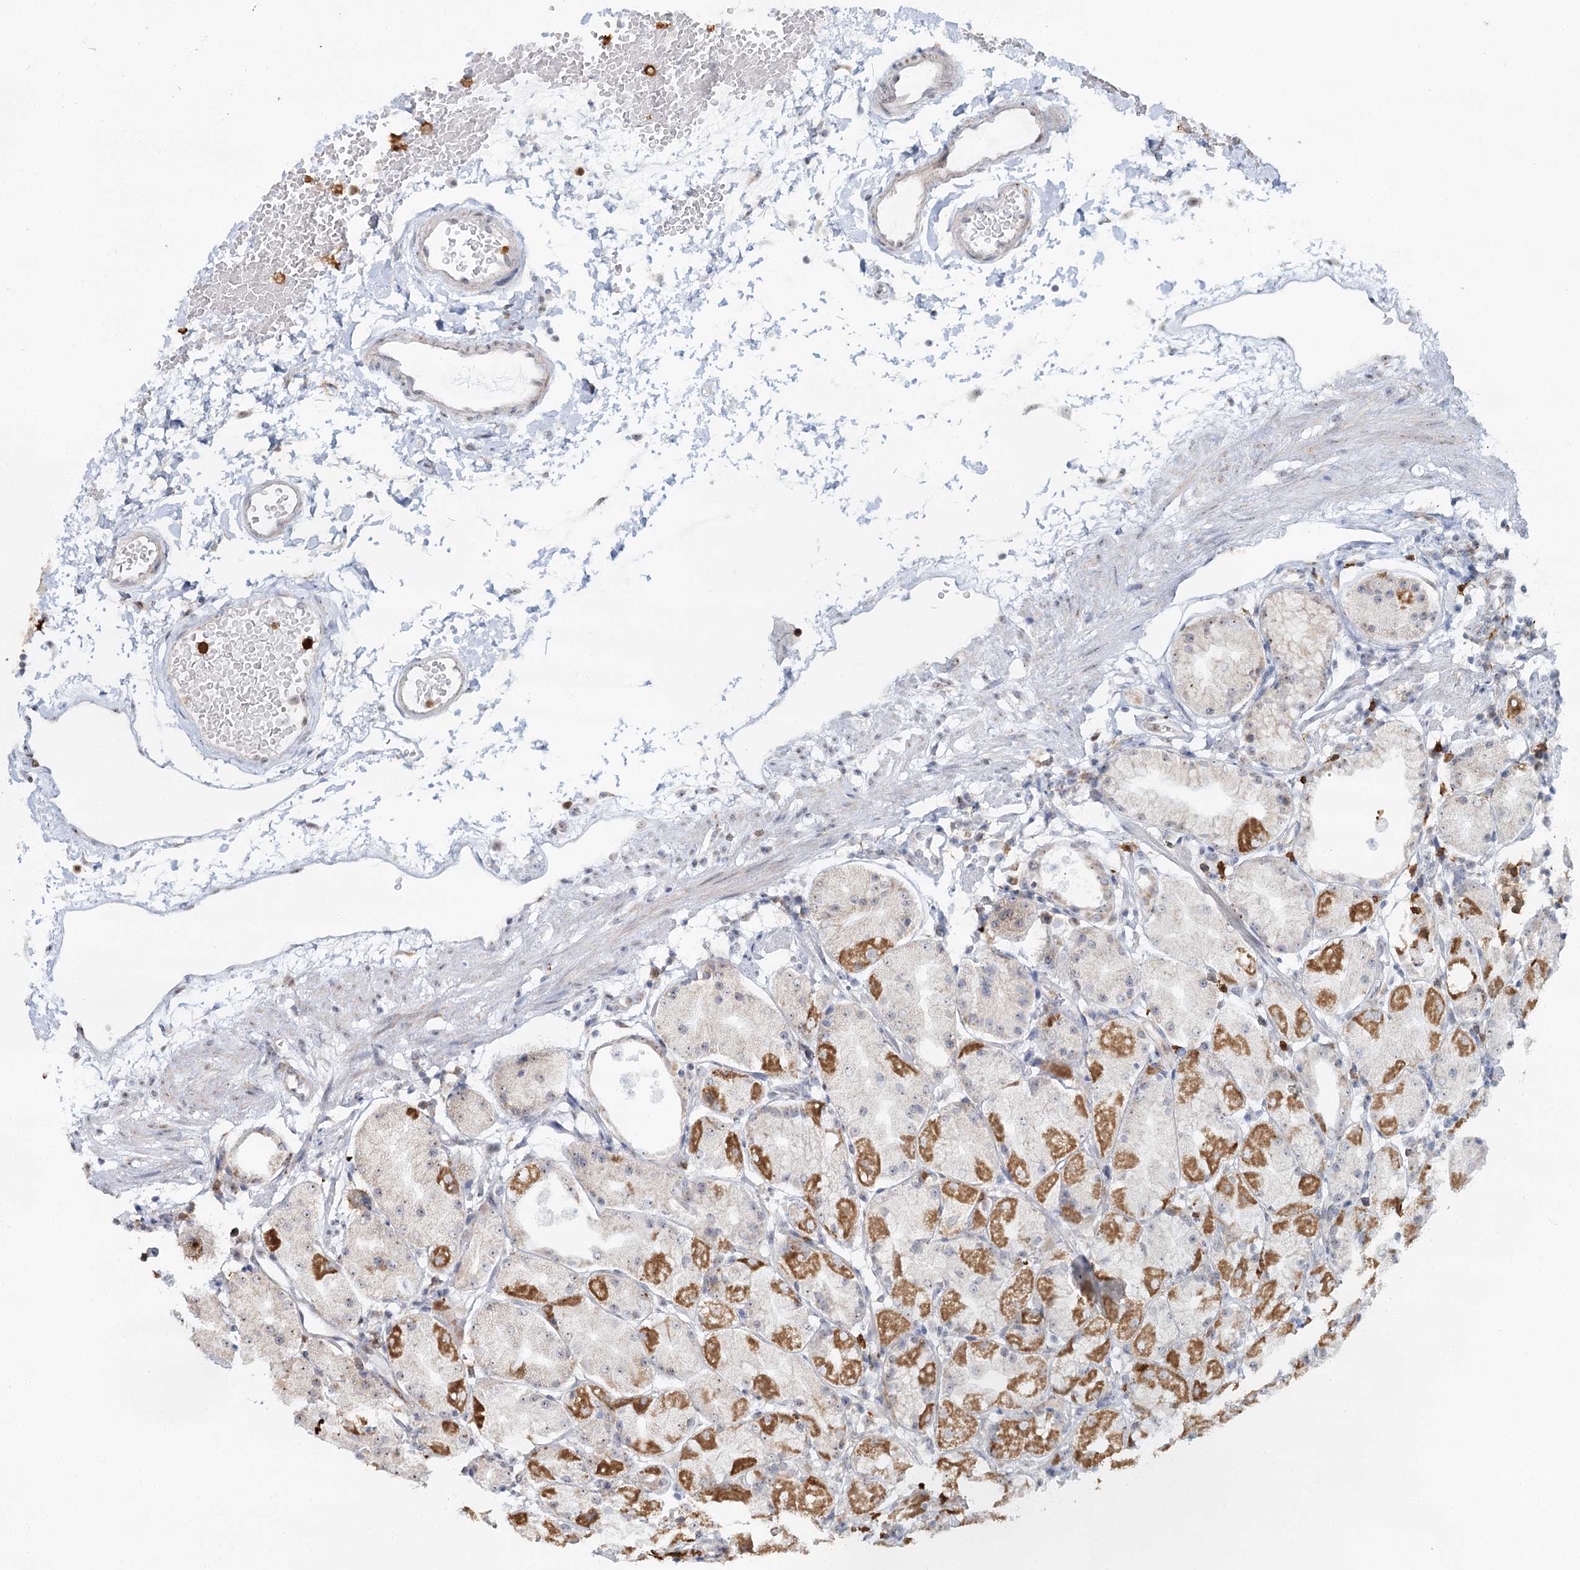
{"staining": {"intensity": "moderate", "quantity": "<25%", "location": "cytoplasmic/membranous"}, "tissue": "stomach", "cell_type": "Glandular cells", "image_type": "normal", "snomed": [{"axis": "morphology", "description": "Normal tissue, NOS"}, {"axis": "topography", "description": "Stomach"}, {"axis": "topography", "description": "Stomach, lower"}], "caption": "IHC histopathology image of unremarkable stomach: stomach stained using immunohistochemistry (IHC) exhibits low levels of moderate protein expression localized specifically in the cytoplasmic/membranous of glandular cells, appearing as a cytoplasmic/membranous brown color.", "gene": "ATAD1", "patient": {"sex": "female", "age": 75}}